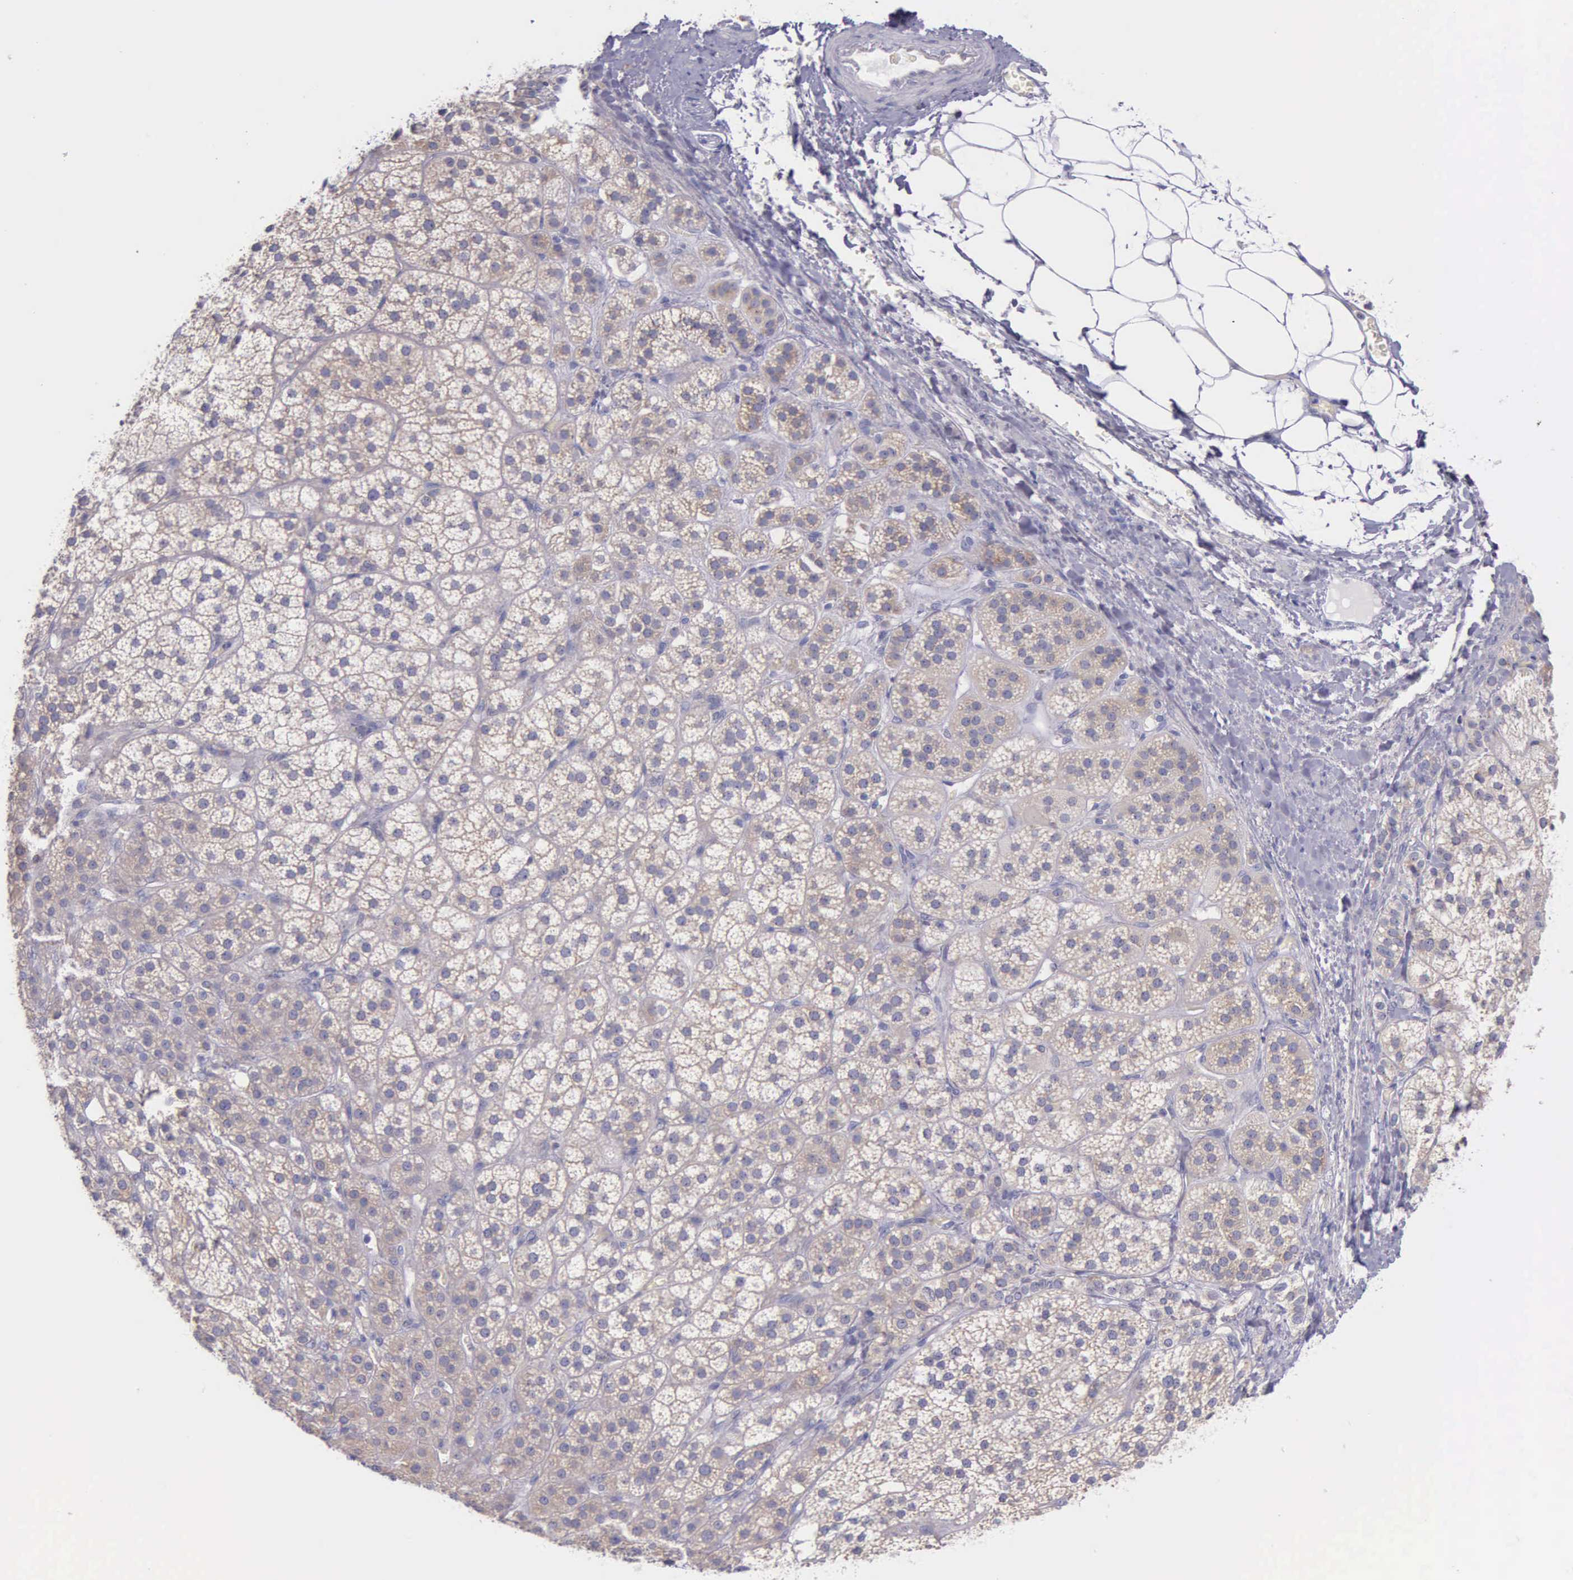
{"staining": {"intensity": "weak", "quantity": ">75%", "location": "cytoplasmic/membranous"}, "tissue": "adrenal gland", "cell_type": "Glandular cells", "image_type": "normal", "snomed": [{"axis": "morphology", "description": "Normal tissue, NOS"}, {"axis": "topography", "description": "Adrenal gland"}], "caption": "Protein analysis of normal adrenal gland reveals weak cytoplasmic/membranous positivity in about >75% of glandular cells.", "gene": "CTAGE15", "patient": {"sex": "female", "age": 60}}